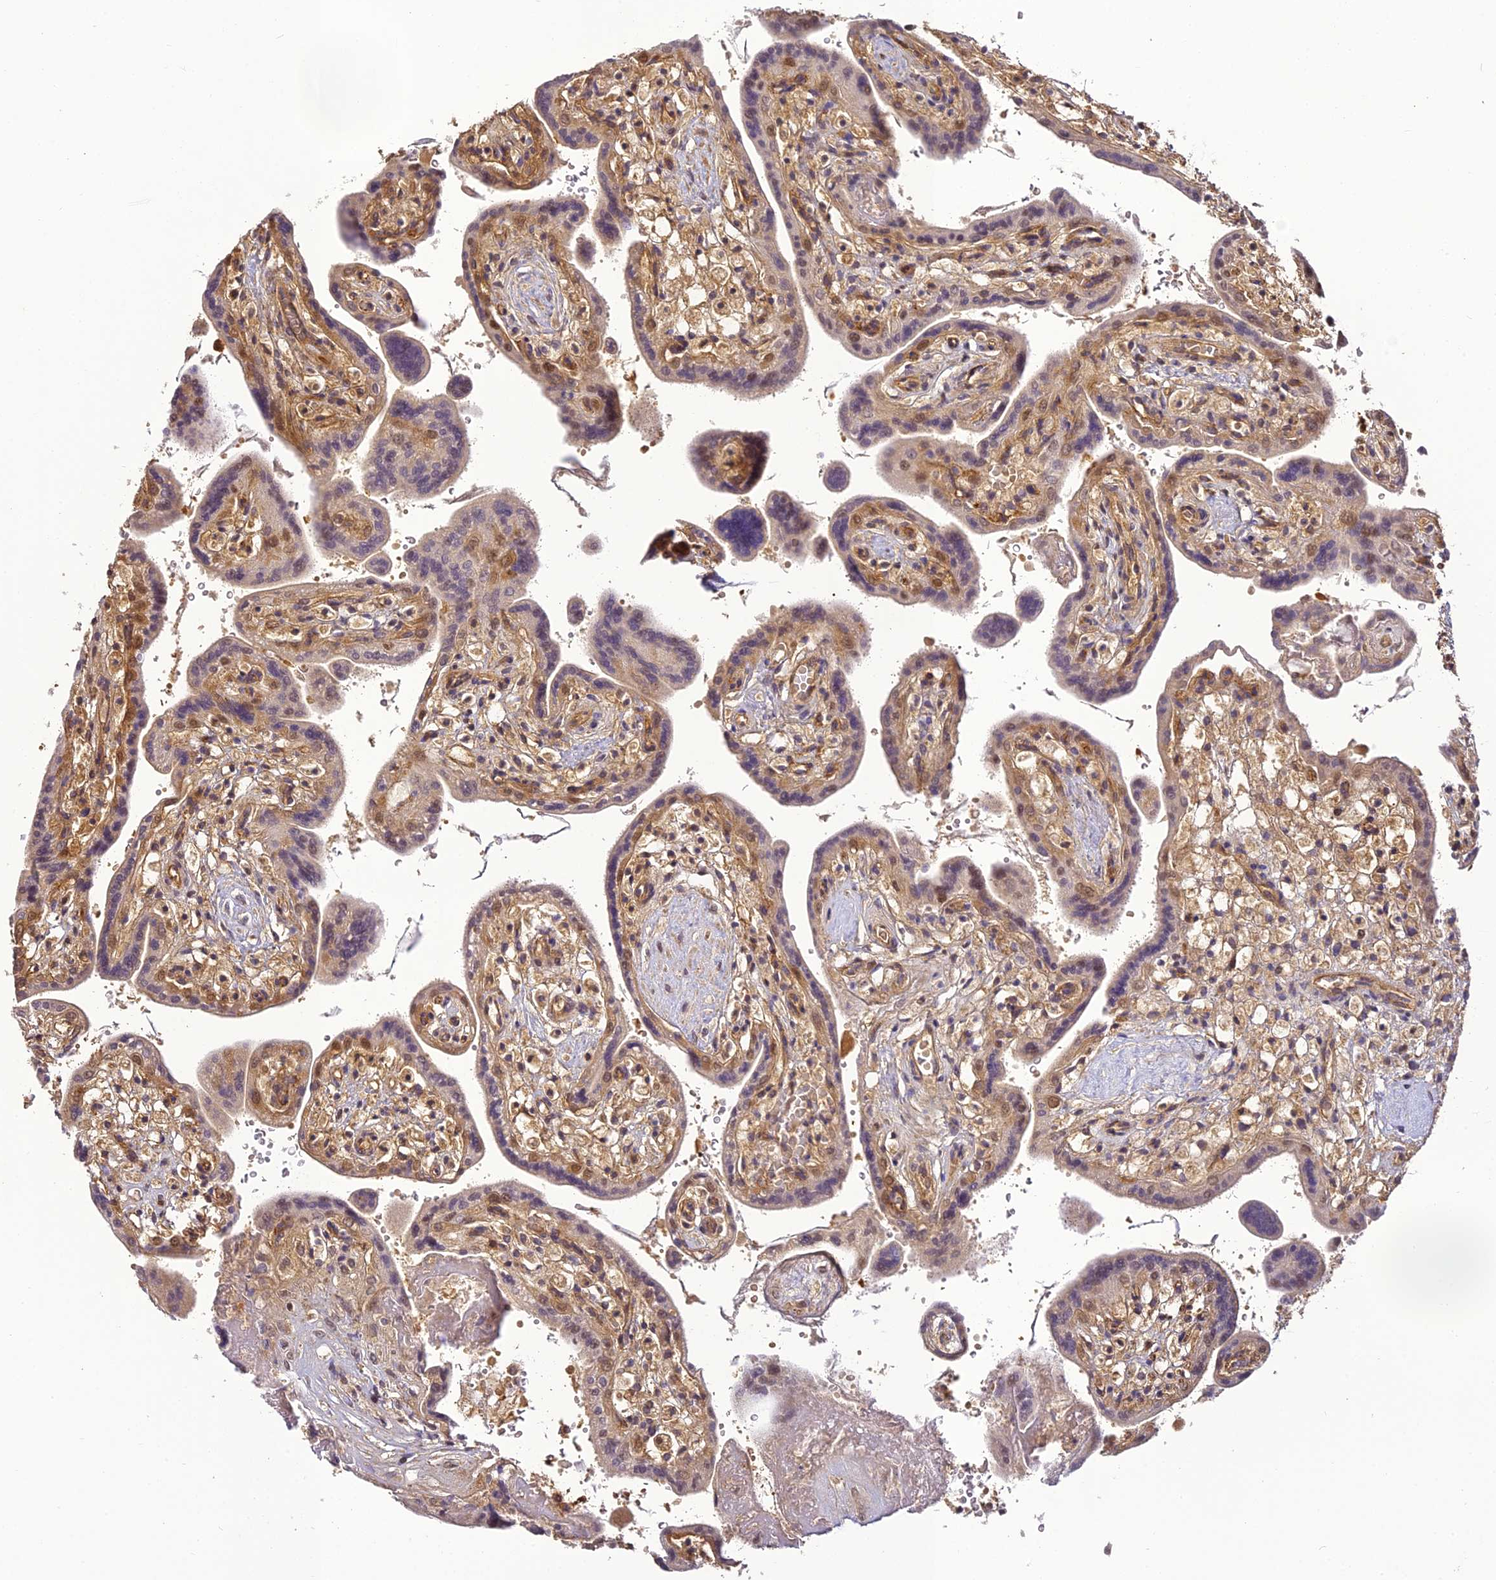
{"staining": {"intensity": "weak", "quantity": "<25%", "location": "cytoplasmic/membranous,nuclear"}, "tissue": "placenta", "cell_type": "Trophoblastic cells", "image_type": "normal", "snomed": [{"axis": "morphology", "description": "Normal tissue, NOS"}, {"axis": "topography", "description": "Placenta"}], "caption": "Immunohistochemical staining of normal human placenta demonstrates no significant expression in trophoblastic cells.", "gene": "BCDIN3D", "patient": {"sex": "female", "age": 37}}